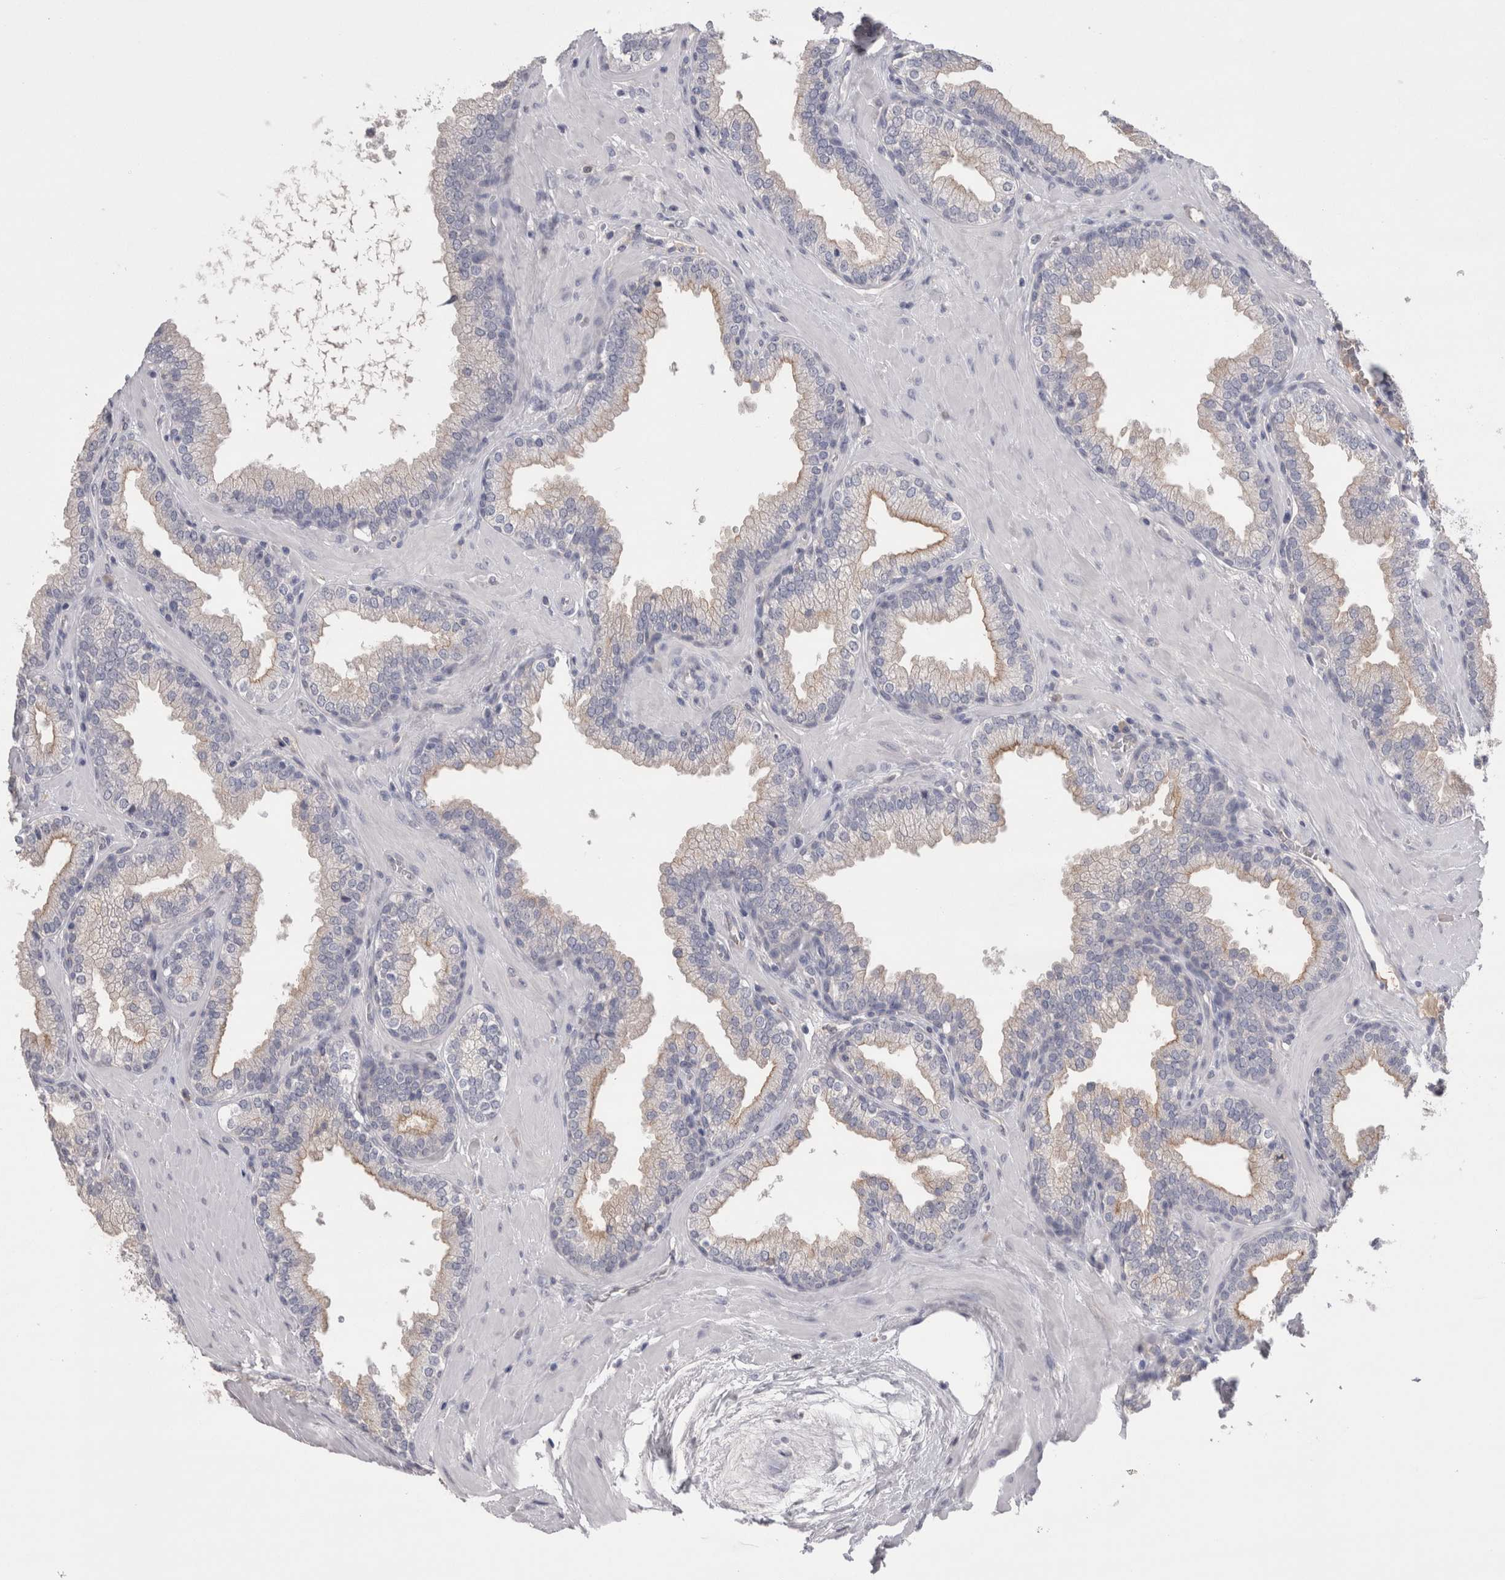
{"staining": {"intensity": "weak", "quantity": "<25%", "location": "cytoplasmic/membranous"}, "tissue": "prostate", "cell_type": "Glandular cells", "image_type": "normal", "snomed": [{"axis": "morphology", "description": "Normal tissue, NOS"}, {"axis": "topography", "description": "Prostate"}], "caption": "Photomicrograph shows no protein positivity in glandular cells of normal prostate.", "gene": "REG1A", "patient": {"sex": "male", "age": 51}}